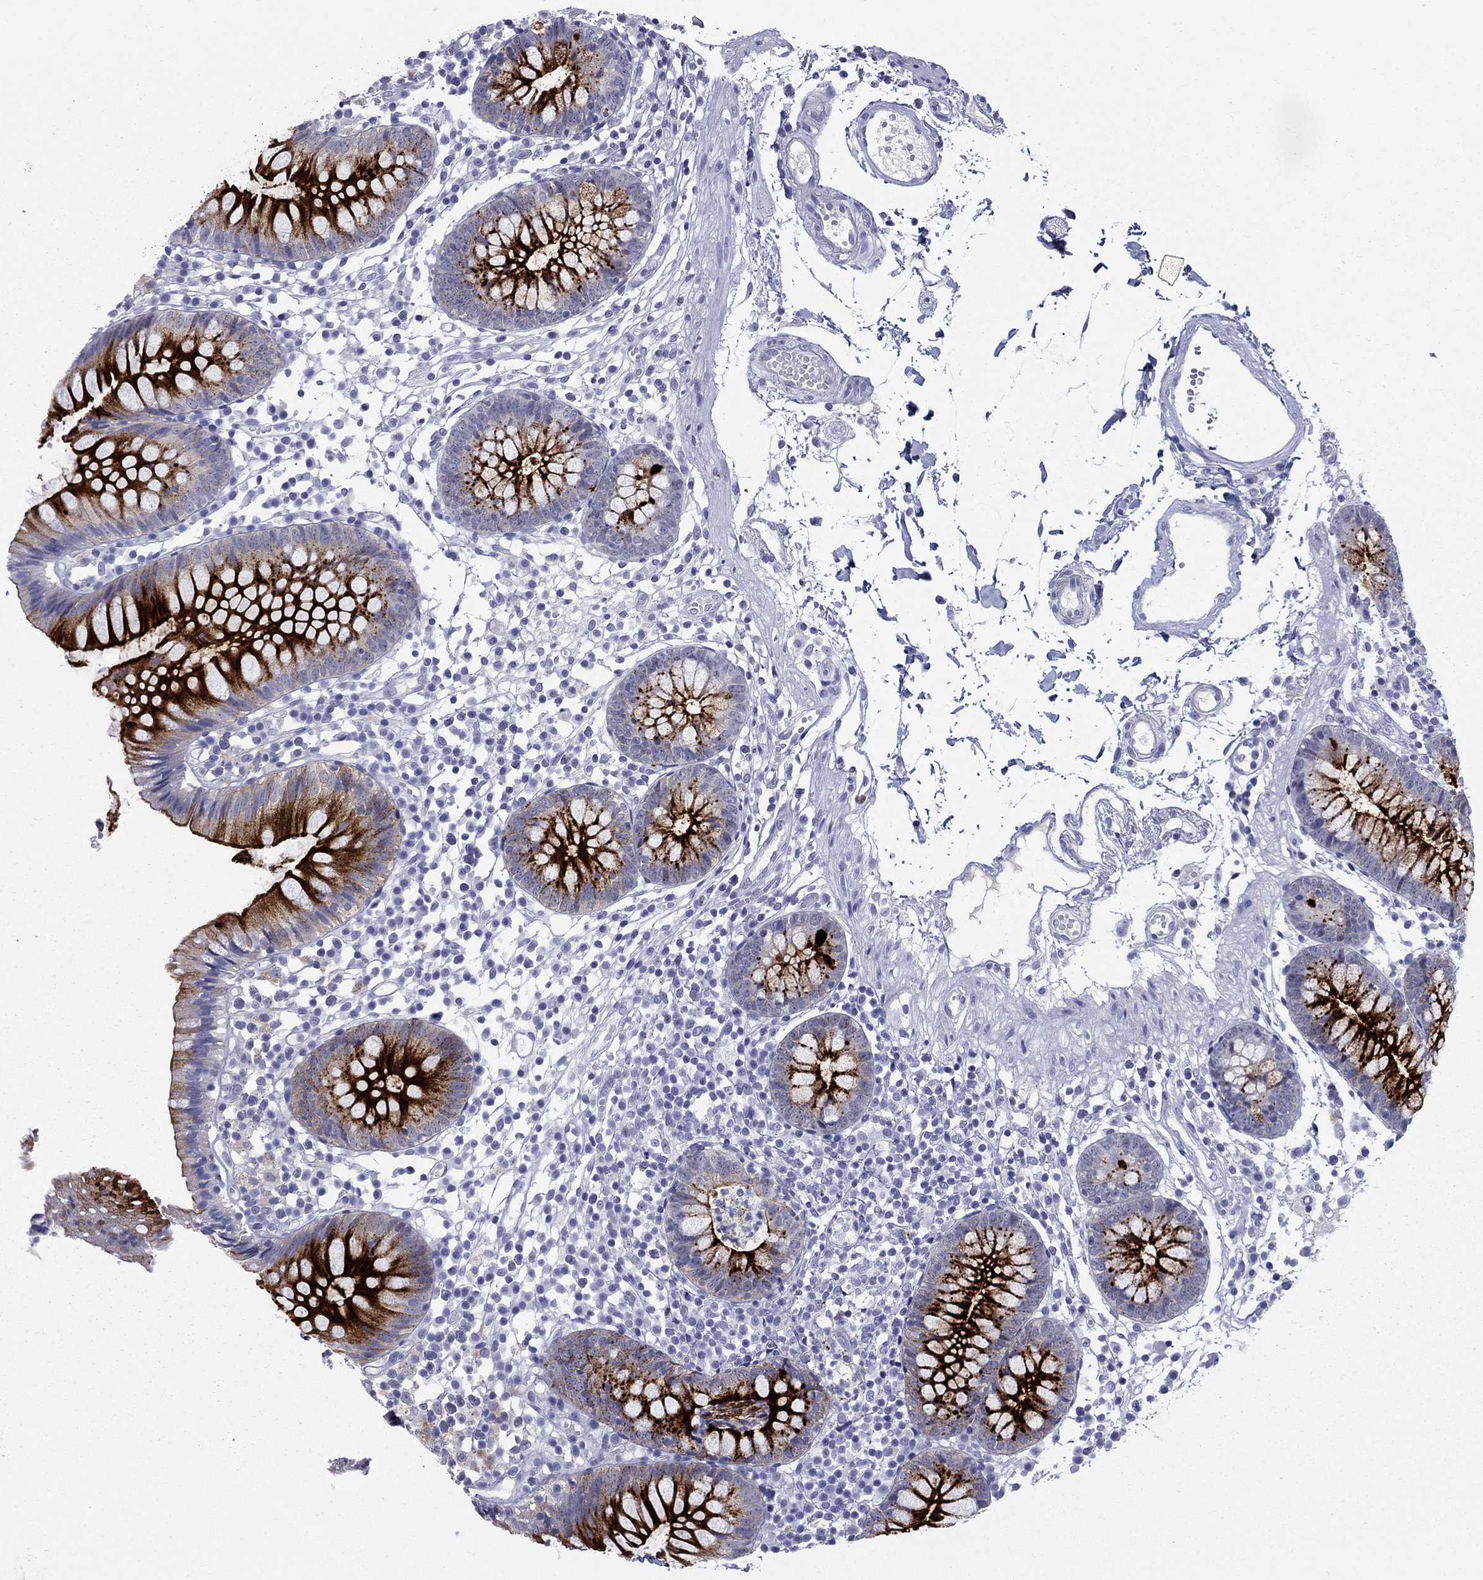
{"staining": {"intensity": "negative", "quantity": "none", "location": "none"}, "tissue": "colon", "cell_type": "Endothelial cells", "image_type": "normal", "snomed": [{"axis": "morphology", "description": "Normal tissue, NOS"}, {"axis": "topography", "description": "Rectum"}], "caption": "This is an IHC photomicrograph of benign colon. There is no expression in endothelial cells.", "gene": "C4orf19", "patient": {"sex": "male", "age": 70}}